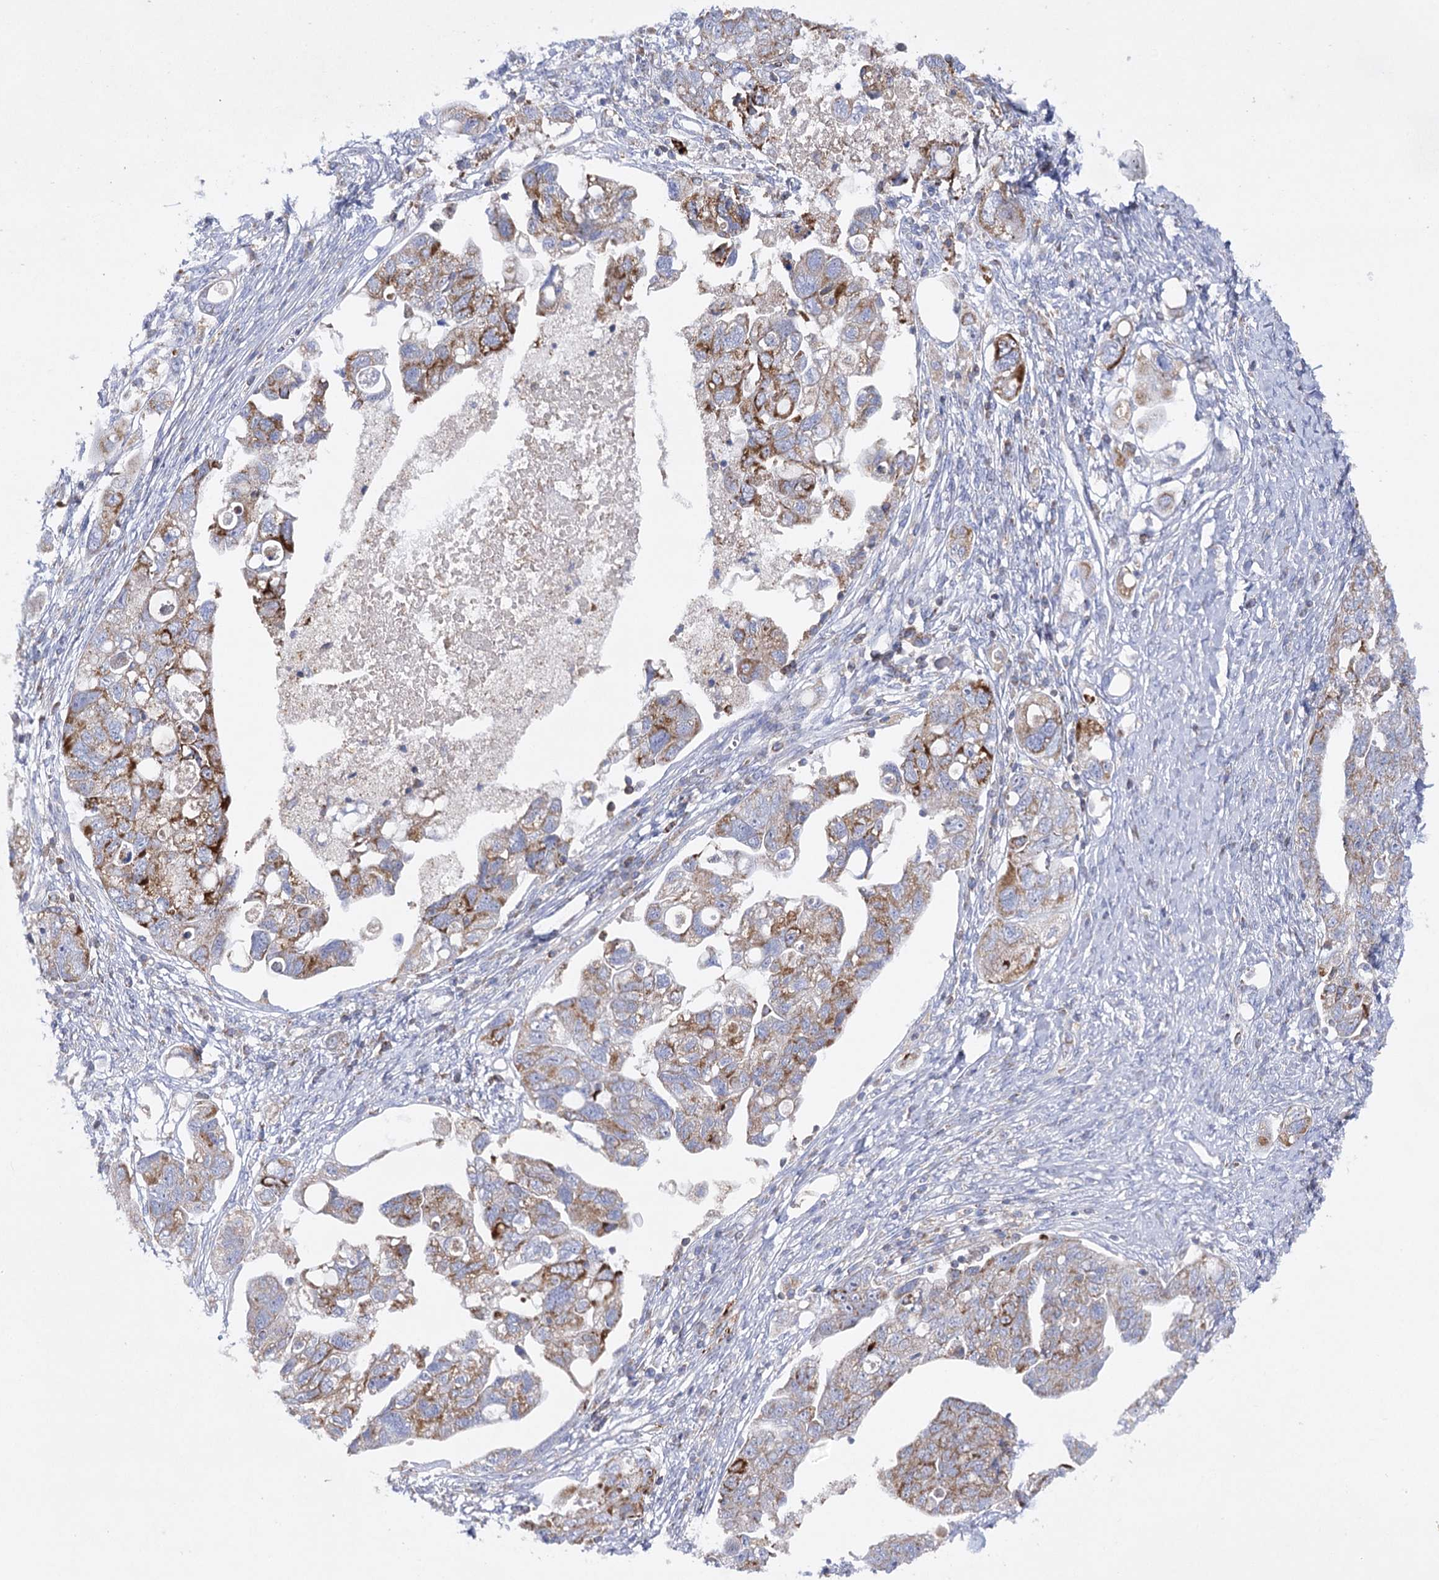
{"staining": {"intensity": "moderate", "quantity": ">75%", "location": "cytoplasmic/membranous"}, "tissue": "ovarian cancer", "cell_type": "Tumor cells", "image_type": "cancer", "snomed": [{"axis": "morphology", "description": "Carcinoma, NOS"}, {"axis": "morphology", "description": "Cystadenocarcinoma, serous, NOS"}, {"axis": "topography", "description": "Ovary"}], "caption": "Immunohistochemical staining of ovarian cancer (serous cystadenocarcinoma) reveals medium levels of moderate cytoplasmic/membranous expression in about >75% of tumor cells.", "gene": "COX15", "patient": {"sex": "female", "age": 69}}